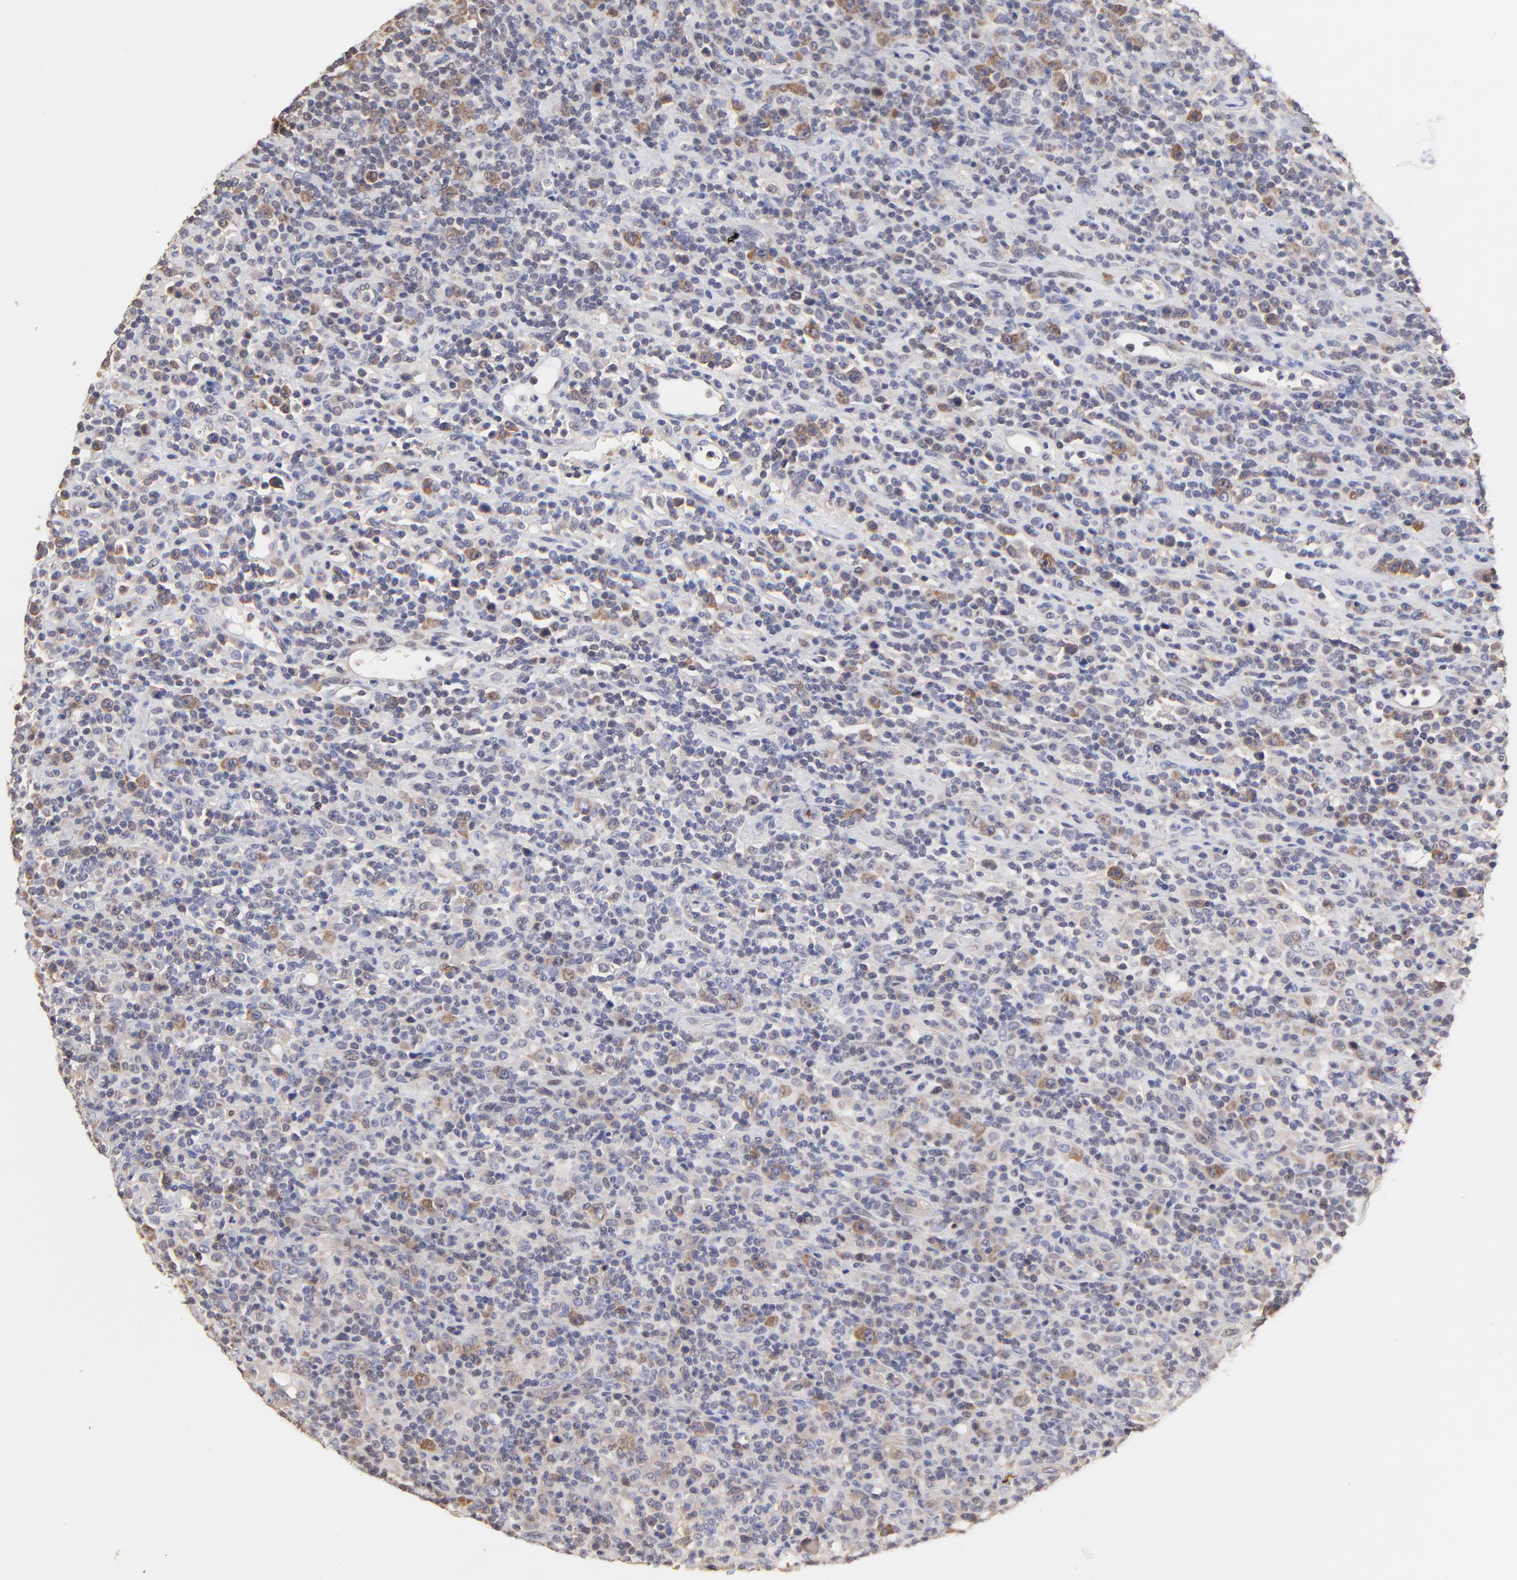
{"staining": {"intensity": "moderate", "quantity": "<25%", "location": "cytoplasmic/membranous"}, "tissue": "lymphoma", "cell_type": "Tumor cells", "image_type": "cancer", "snomed": [{"axis": "morphology", "description": "Hodgkin's disease, NOS"}, {"axis": "topography", "description": "Lymph node"}], "caption": "Human Hodgkin's disease stained for a protein (brown) exhibits moderate cytoplasmic/membranous positive staining in about <25% of tumor cells.", "gene": "CCT2", "patient": {"sex": "male", "age": 65}}